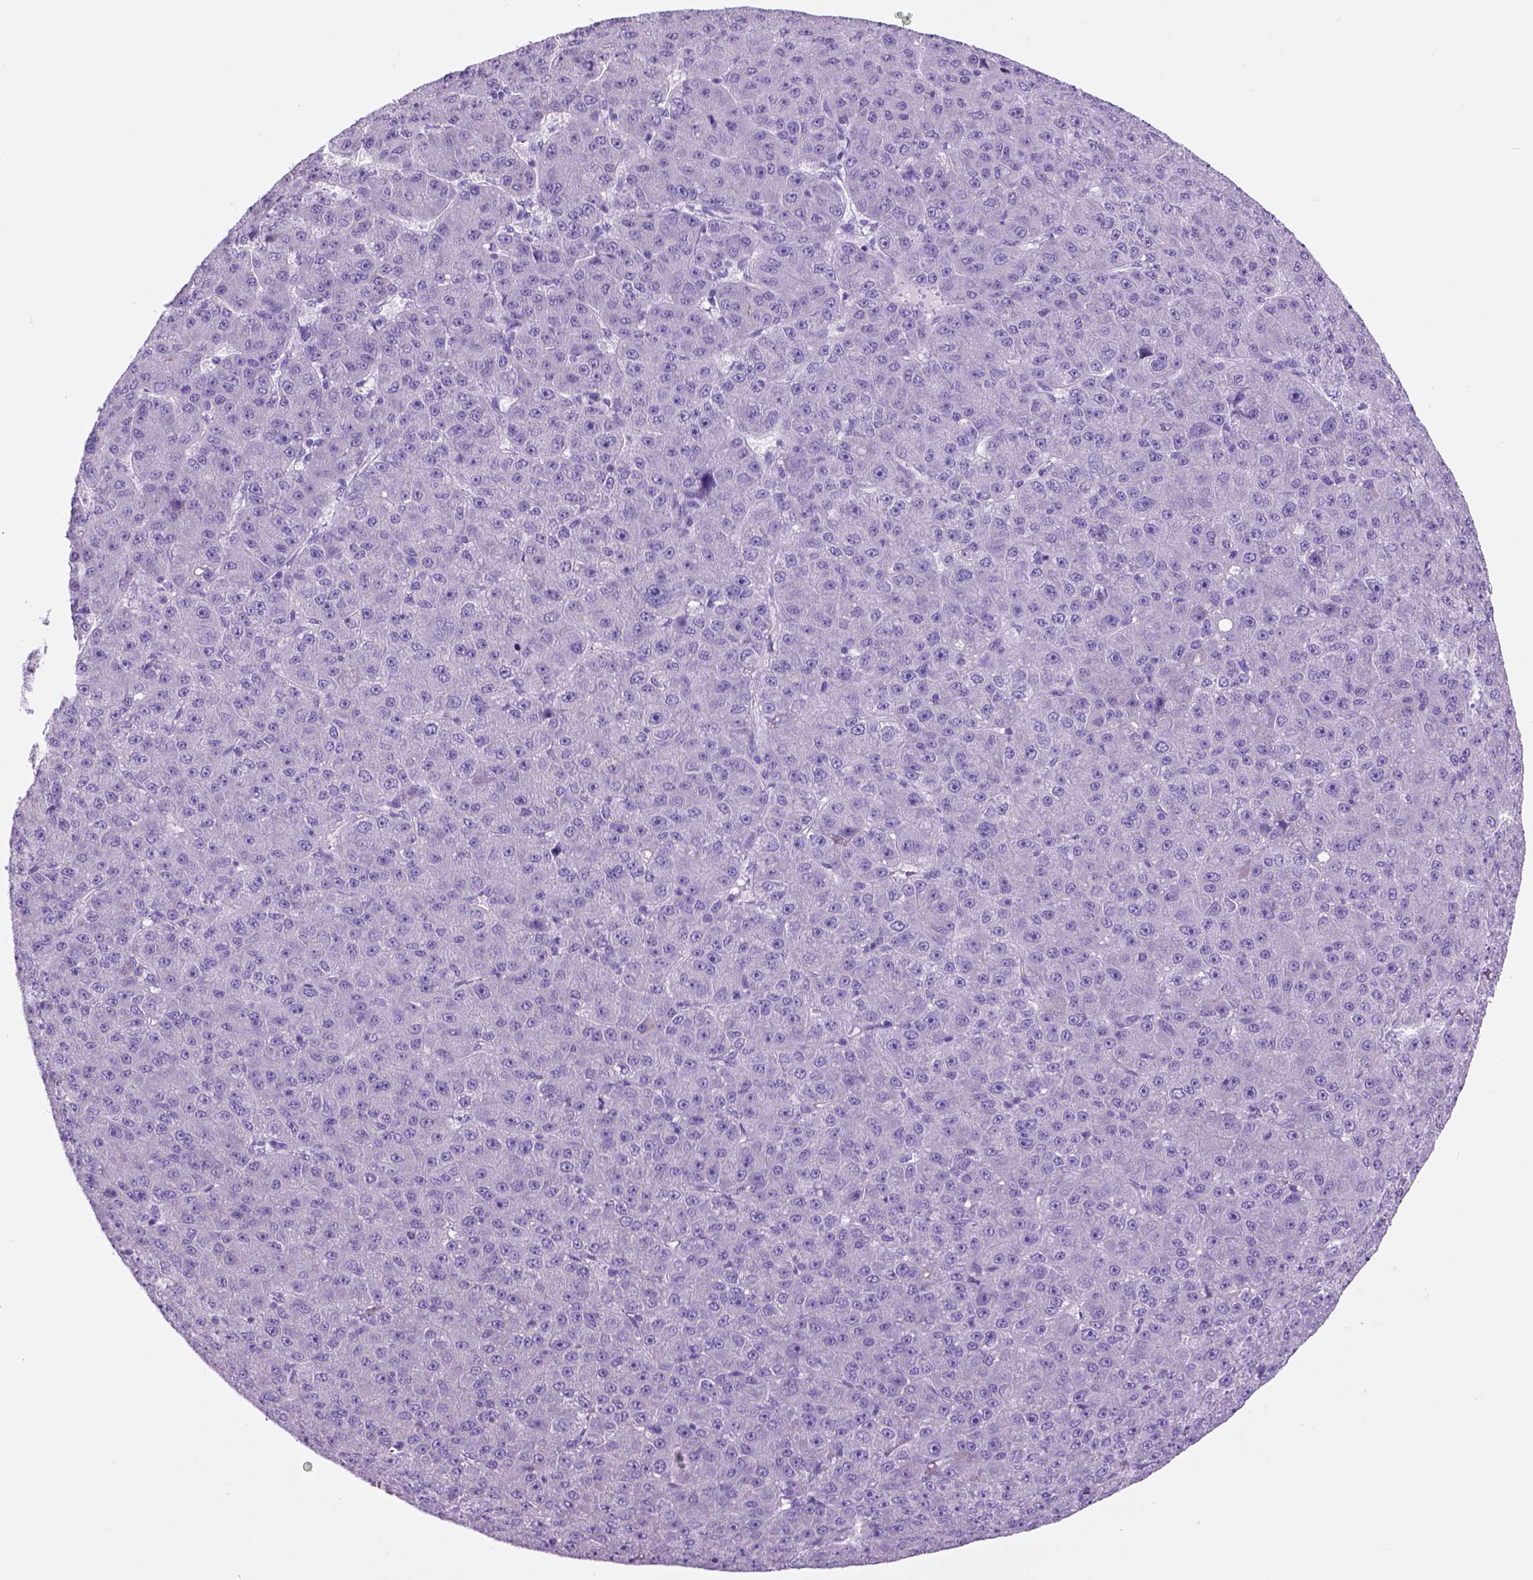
{"staining": {"intensity": "negative", "quantity": "none", "location": "none"}, "tissue": "liver cancer", "cell_type": "Tumor cells", "image_type": "cancer", "snomed": [{"axis": "morphology", "description": "Carcinoma, Hepatocellular, NOS"}, {"axis": "topography", "description": "Liver"}], "caption": "Liver cancer (hepatocellular carcinoma) was stained to show a protein in brown. There is no significant staining in tumor cells.", "gene": "HHIPL2", "patient": {"sex": "male", "age": 67}}